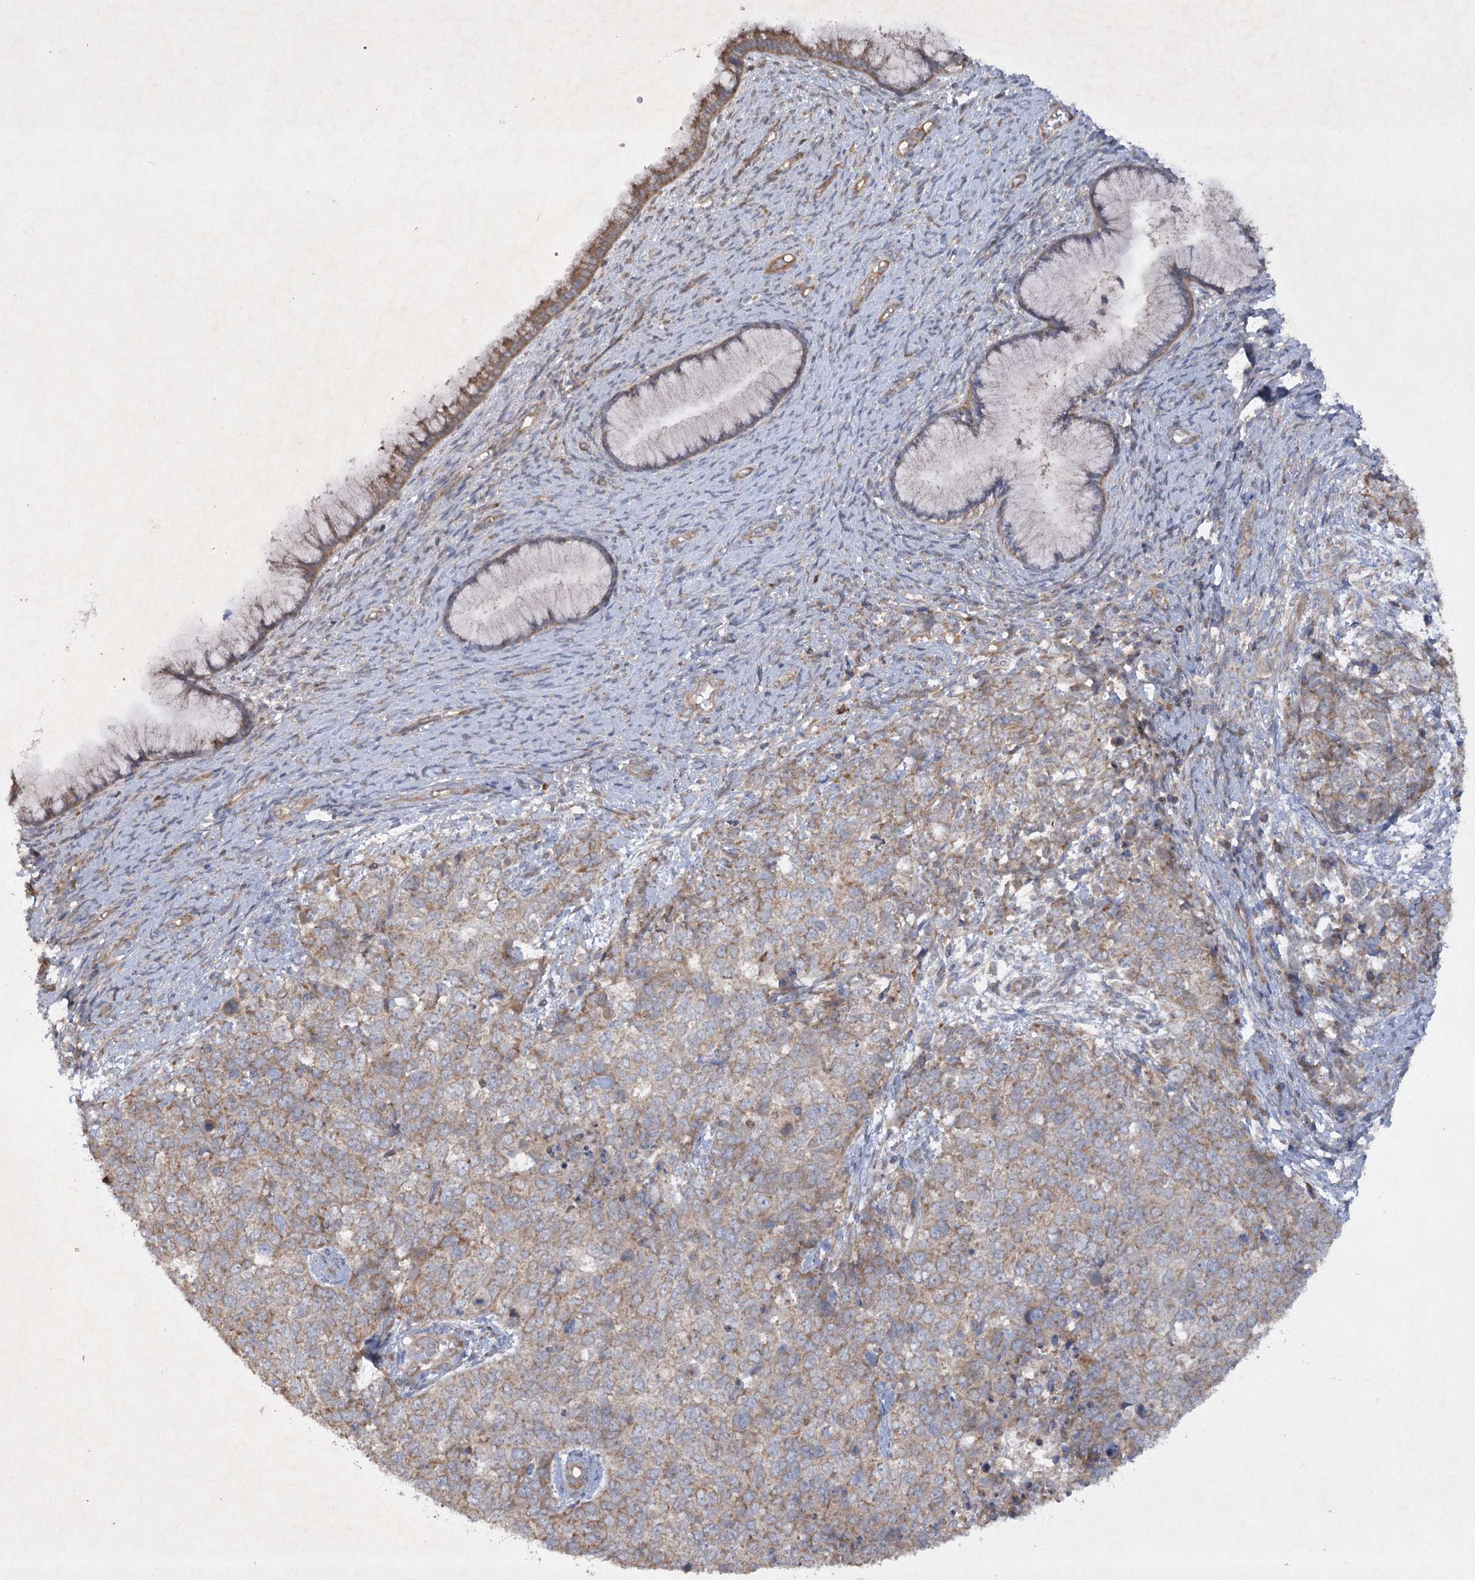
{"staining": {"intensity": "weak", "quantity": ">75%", "location": "cytoplasmic/membranous"}, "tissue": "cervical cancer", "cell_type": "Tumor cells", "image_type": "cancer", "snomed": [{"axis": "morphology", "description": "Squamous cell carcinoma, NOS"}, {"axis": "topography", "description": "Cervix"}], "caption": "A histopathology image showing weak cytoplasmic/membranous staining in approximately >75% of tumor cells in cervical squamous cell carcinoma, as visualized by brown immunohistochemical staining.", "gene": "TRAF3IP1", "patient": {"sex": "female", "age": 63}}